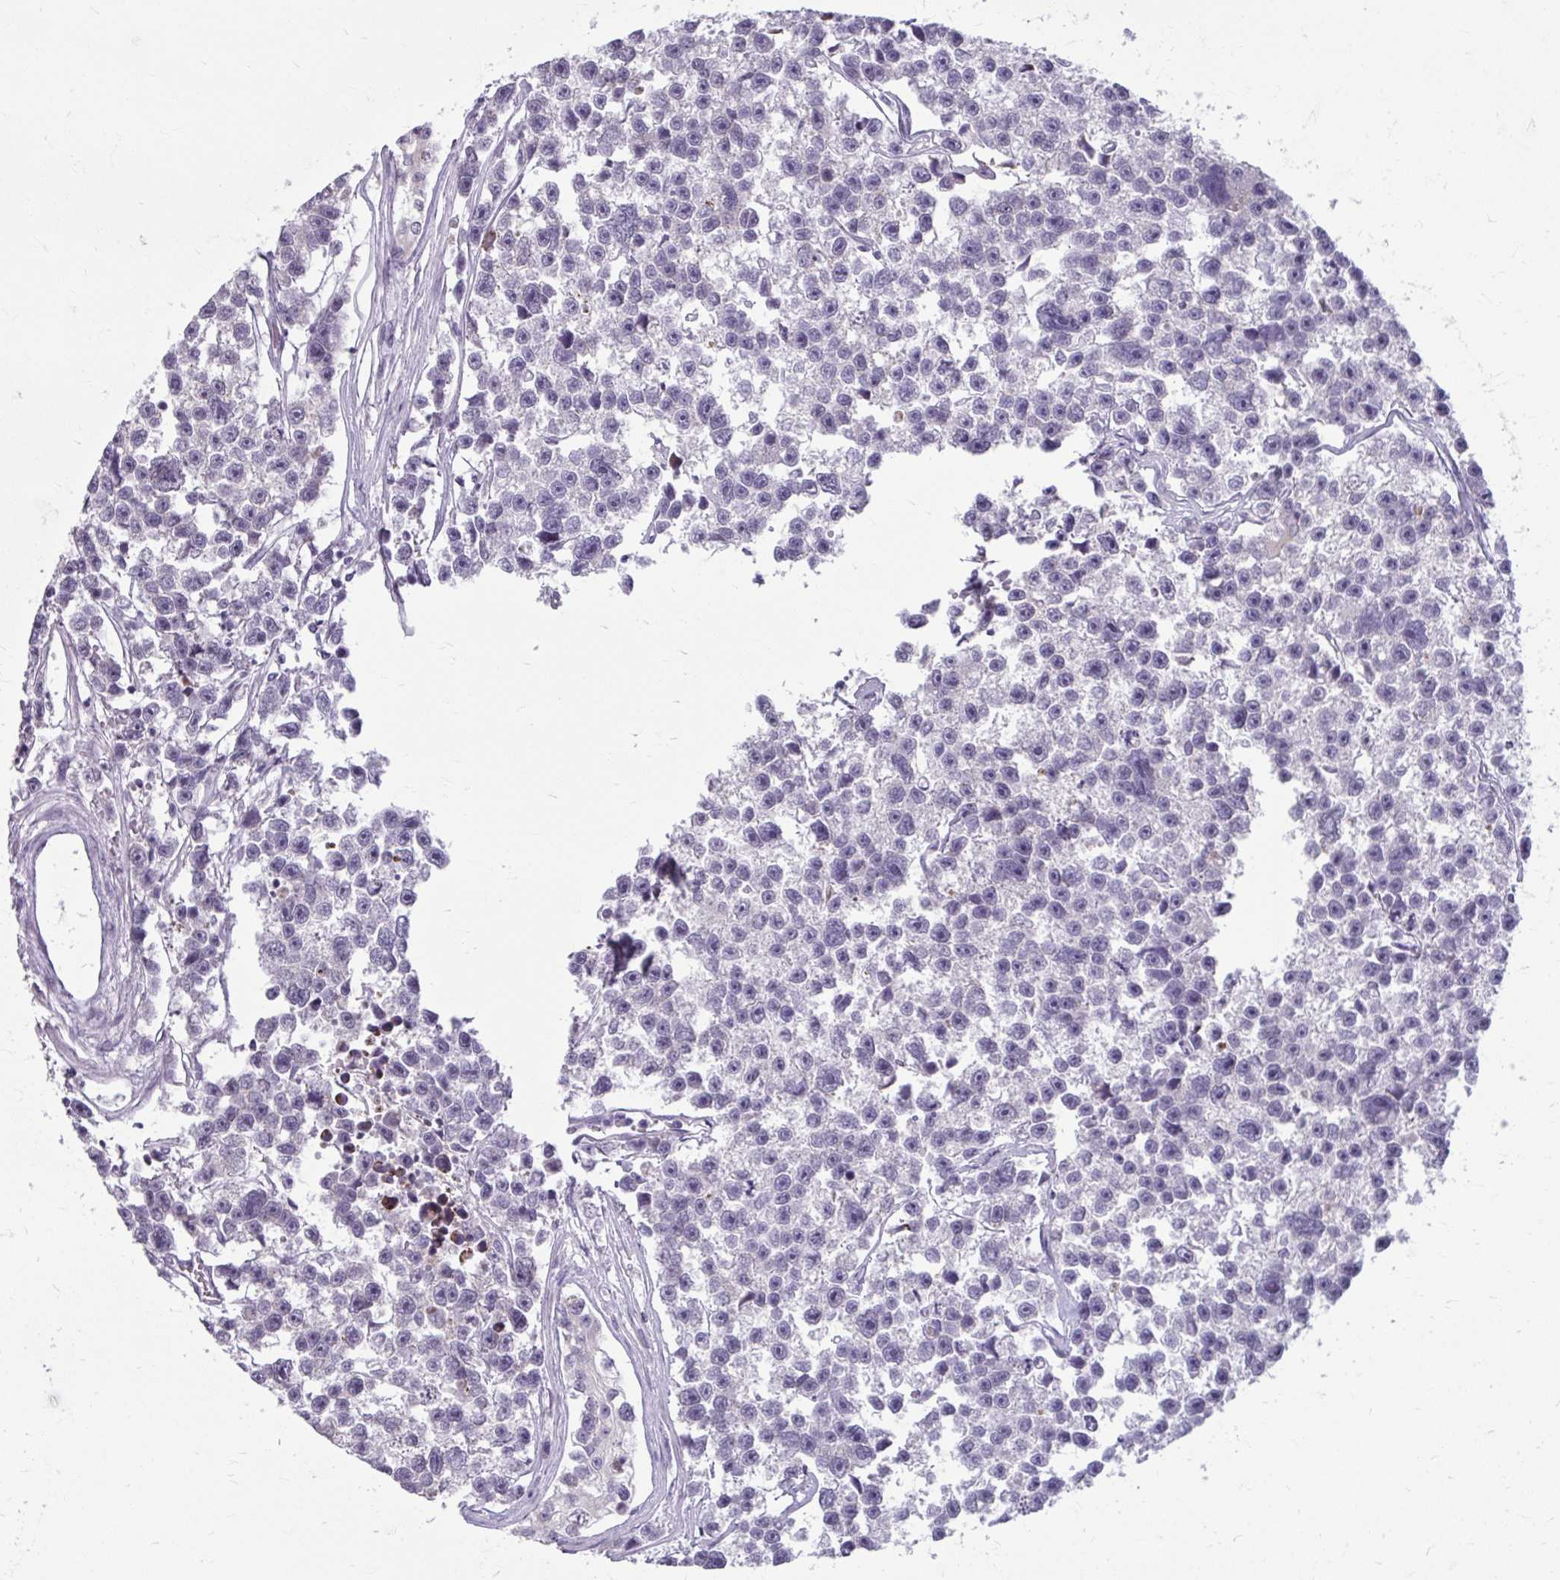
{"staining": {"intensity": "negative", "quantity": "none", "location": "none"}, "tissue": "testis cancer", "cell_type": "Tumor cells", "image_type": "cancer", "snomed": [{"axis": "morphology", "description": "Seminoma, NOS"}, {"axis": "topography", "description": "Testis"}], "caption": "An image of seminoma (testis) stained for a protein shows no brown staining in tumor cells. (DAB (3,3'-diaminobenzidine) immunohistochemistry visualized using brightfield microscopy, high magnification).", "gene": "MSMO1", "patient": {"sex": "male", "age": 26}}